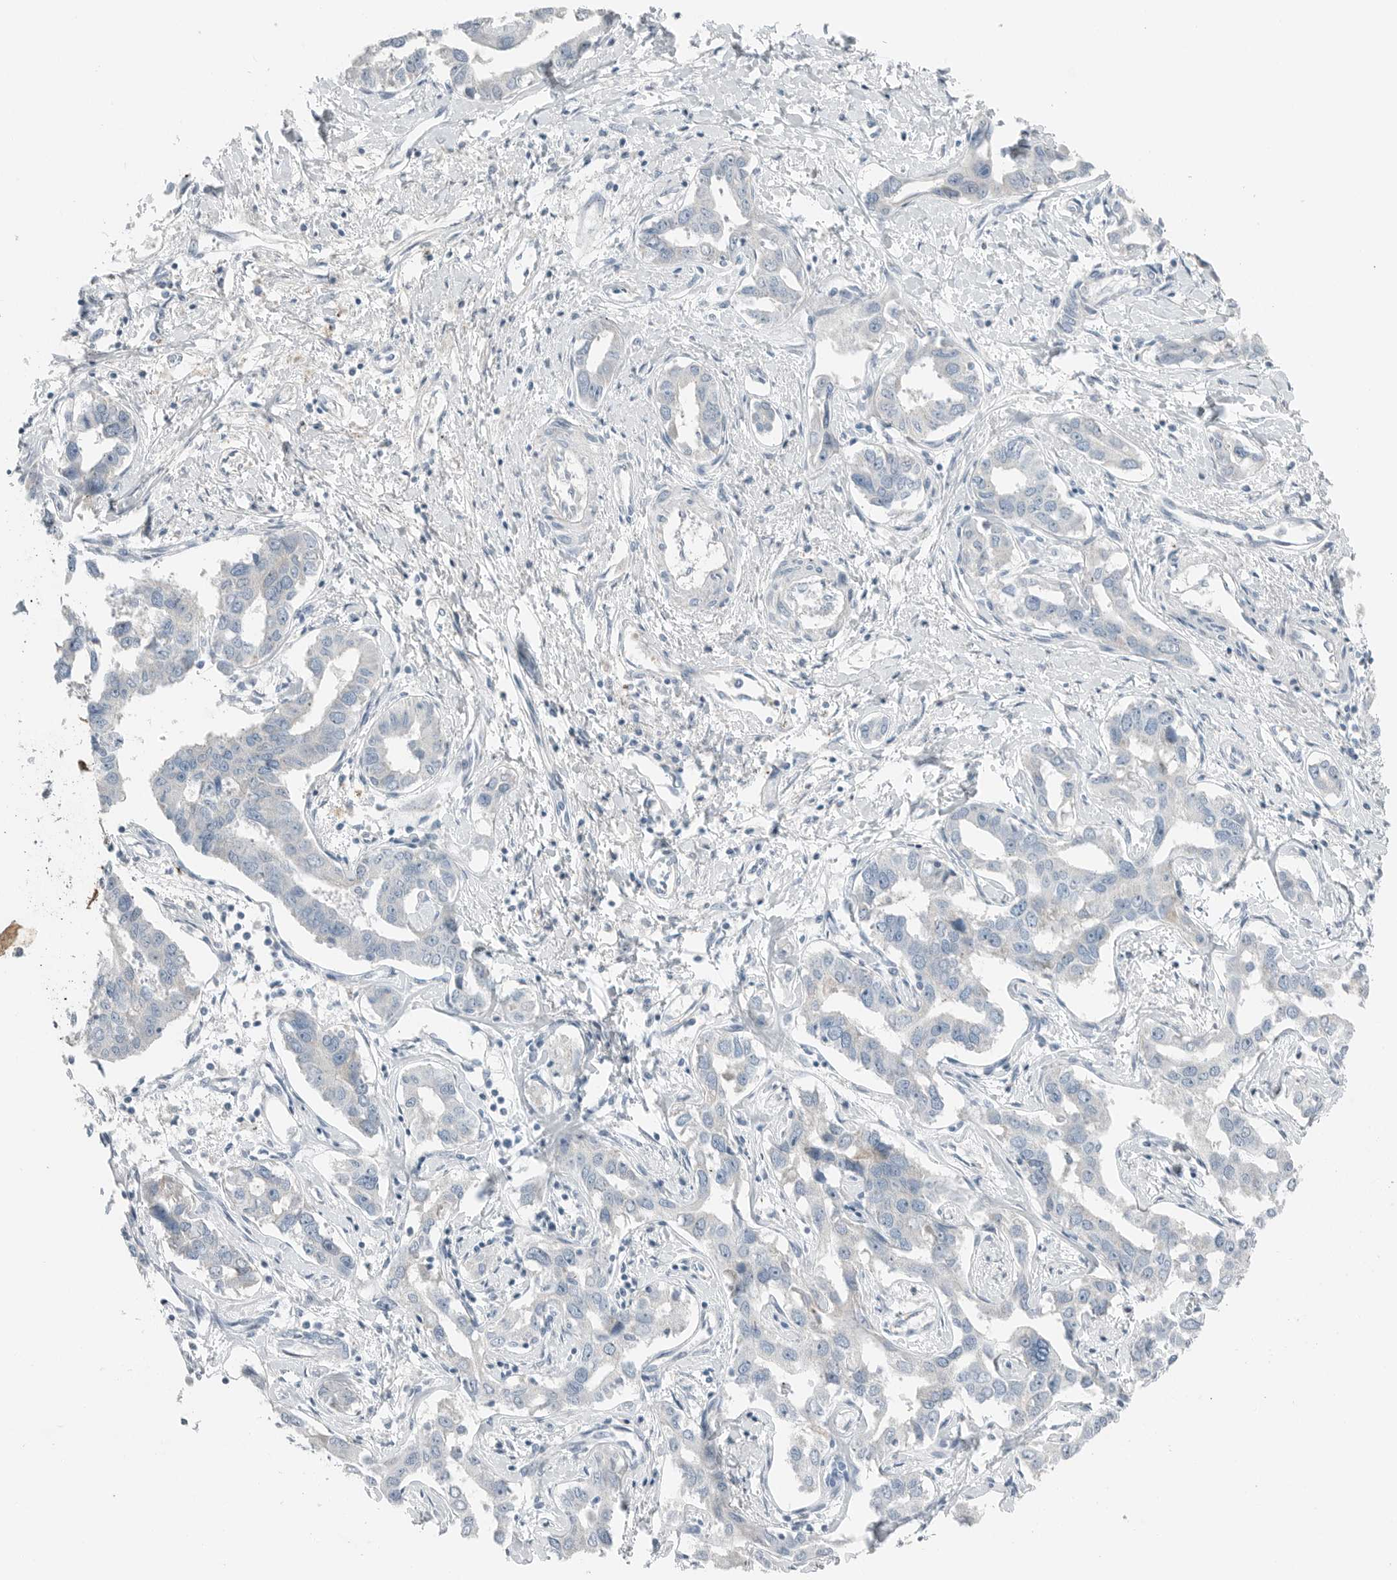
{"staining": {"intensity": "negative", "quantity": "none", "location": "none"}, "tissue": "liver cancer", "cell_type": "Tumor cells", "image_type": "cancer", "snomed": [{"axis": "morphology", "description": "Cholangiocarcinoma"}, {"axis": "topography", "description": "Liver"}], "caption": "High magnification brightfield microscopy of liver cancer stained with DAB (brown) and counterstained with hematoxylin (blue): tumor cells show no significant staining.", "gene": "SERPINB7", "patient": {"sex": "male", "age": 59}}